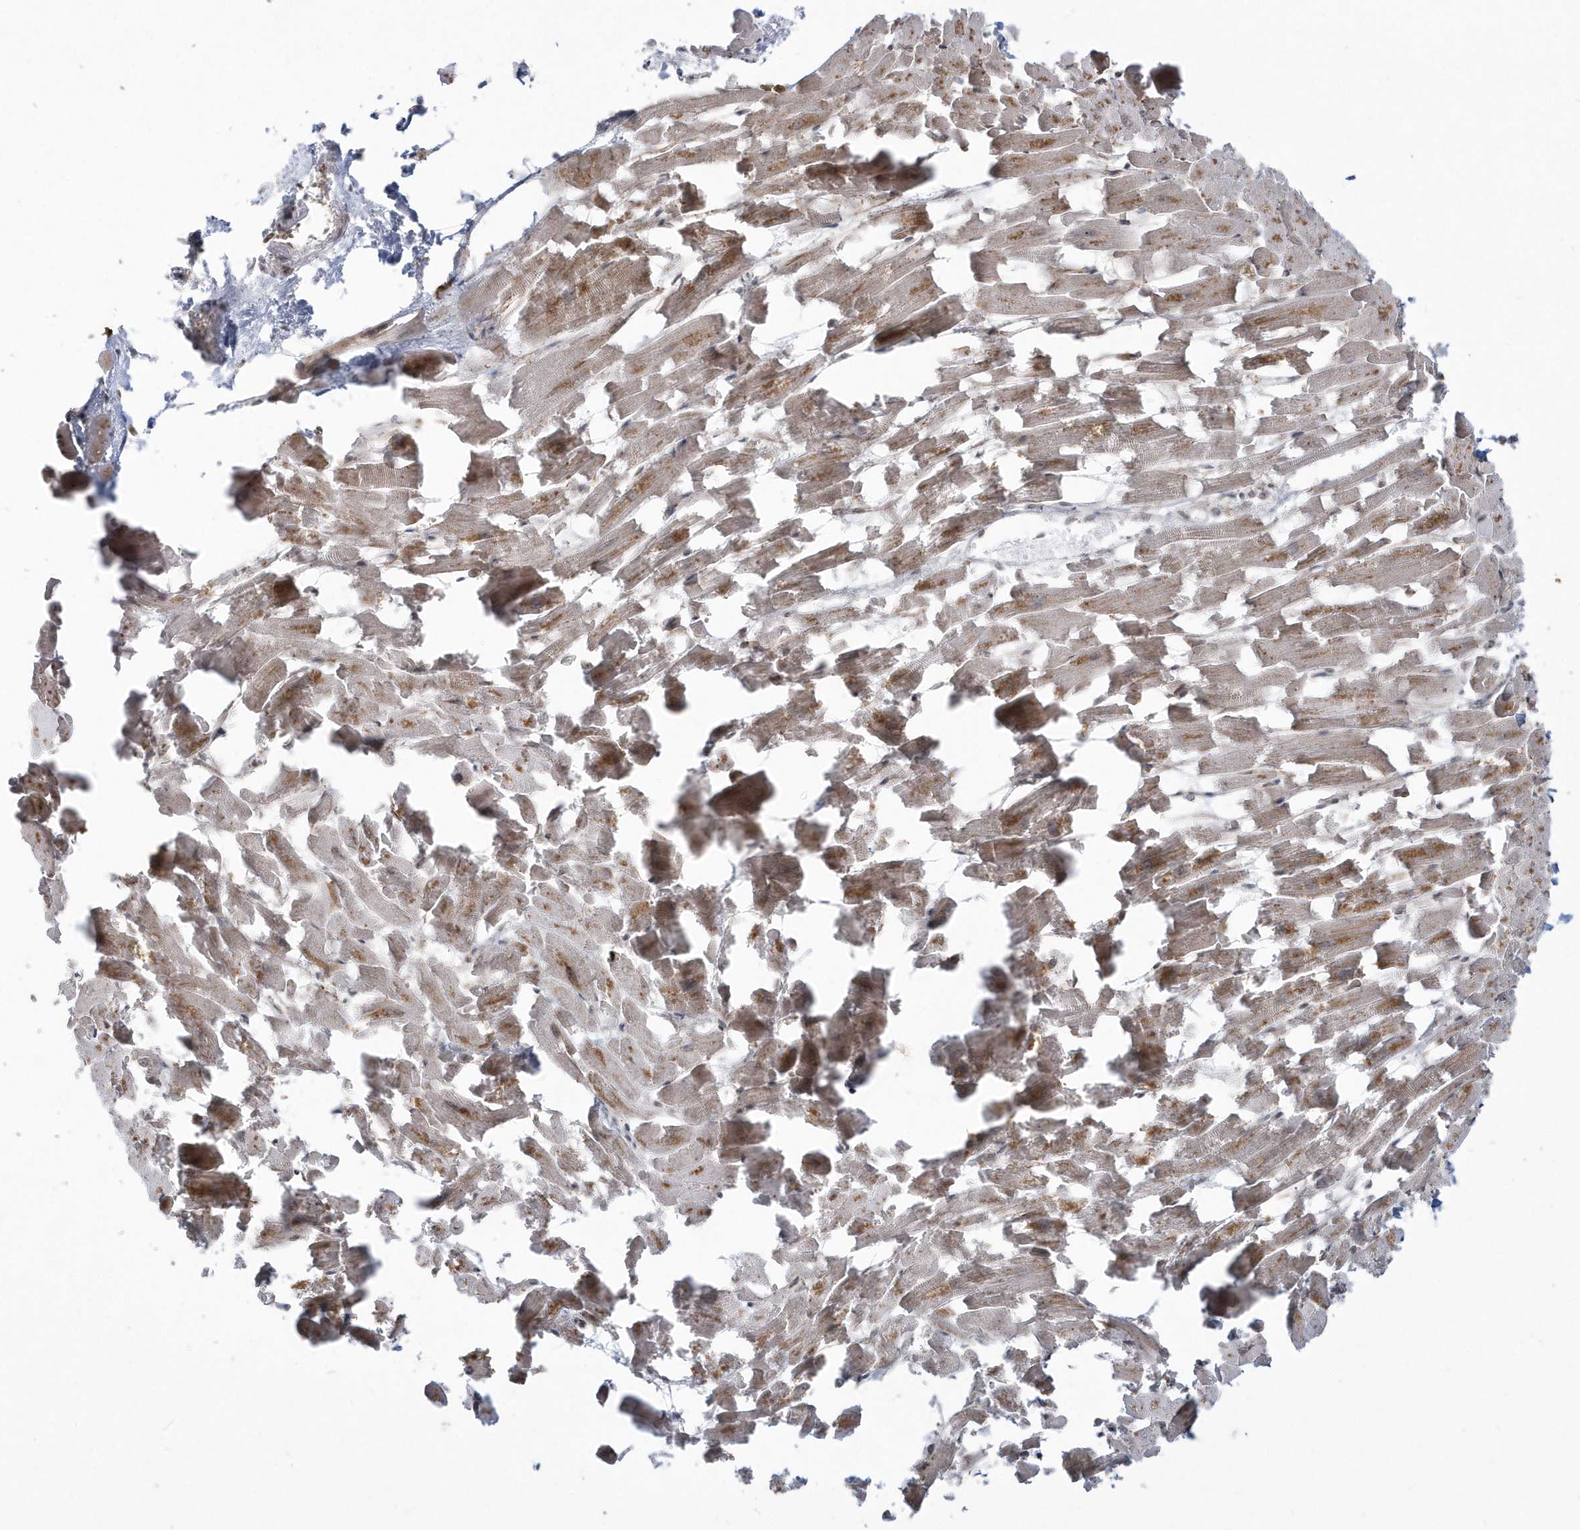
{"staining": {"intensity": "weak", "quantity": ">75%", "location": "cytoplasmic/membranous,nuclear"}, "tissue": "heart muscle", "cell_type": "Cardiomyocytes", "image_type": "normal", "snomed": [{"axis": "morphology", "description": "Normal tissue, NOS"}, {"axis": "topography", "description": "Heart"}], "caption": "Protein expression by immunohistochemistry displays weak cytoplasmic/membranous,nuclear staining in about >75% of cardiomyocytes in unremarkable heart muscle. (DAB IHC with brightfield microscopy, high magnification).", "gene": "DHX57", "patient": {"sex": "female", "age": 64}}